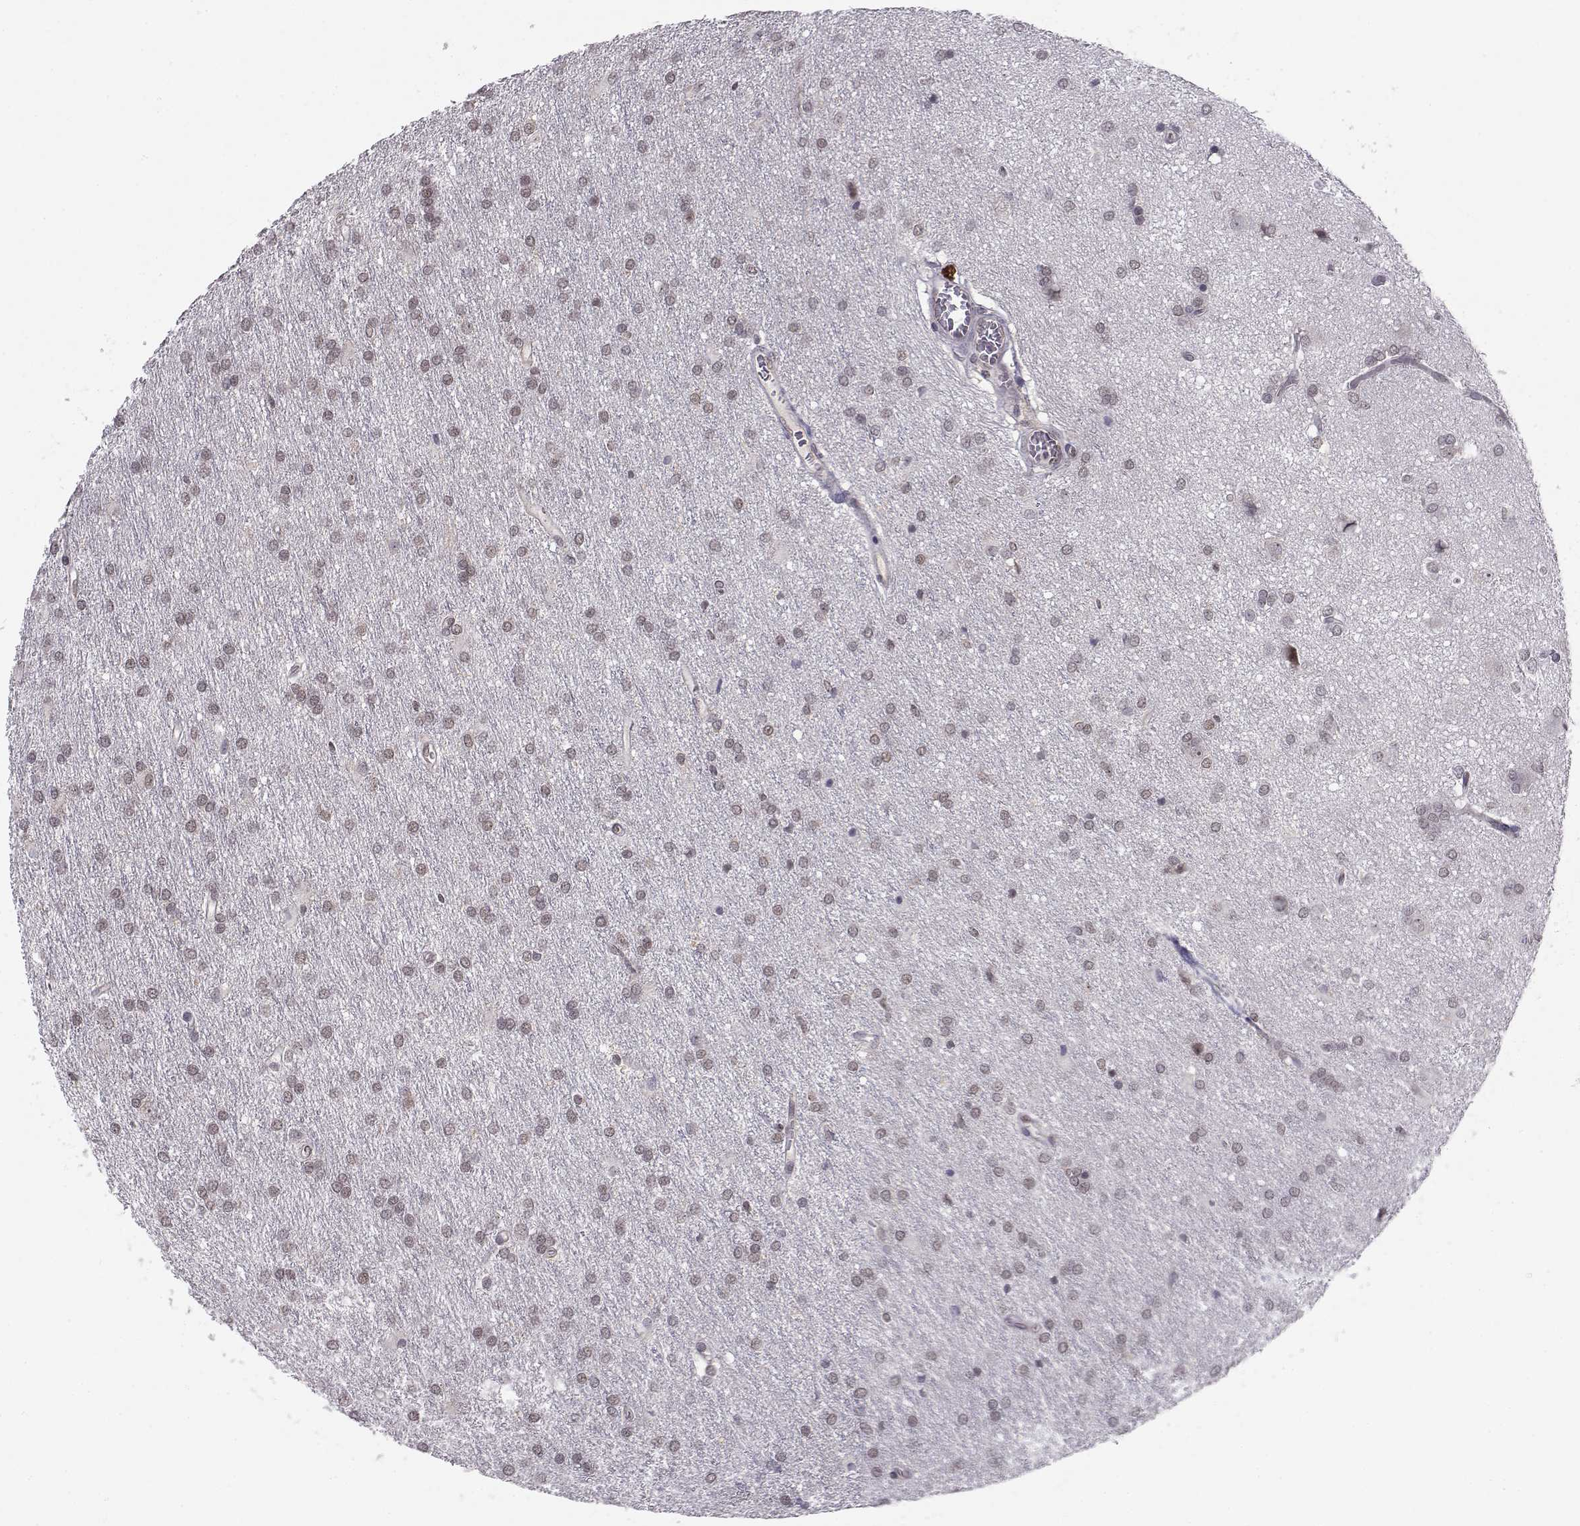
{"staining": {"intensity": "weak", "quantity": "25%-75%", "location": "nuclear"}, "tissue": "glioma", "cell_type": "Tumor cells", "image_type": "cancer", "snomed": [{"axis": "morphology", "description": "Glioma, malignant, Low grade"}, {"axis": "topography", "description": "Brain"}], "caption": "Immunohistochemistry staining of glioma, which displays low levels of weak nuclear staining in about 25%-75% of tumor cells indicating weak nuclear protein positivity. The staining was performed using DAB (3,3'-diaminobenzidine) (brown) for protein detection and nuclei were counterstained in hematoxylin (blue).", "gene": "KIF13B", "patient": {"sex": "female", "age": 32}}